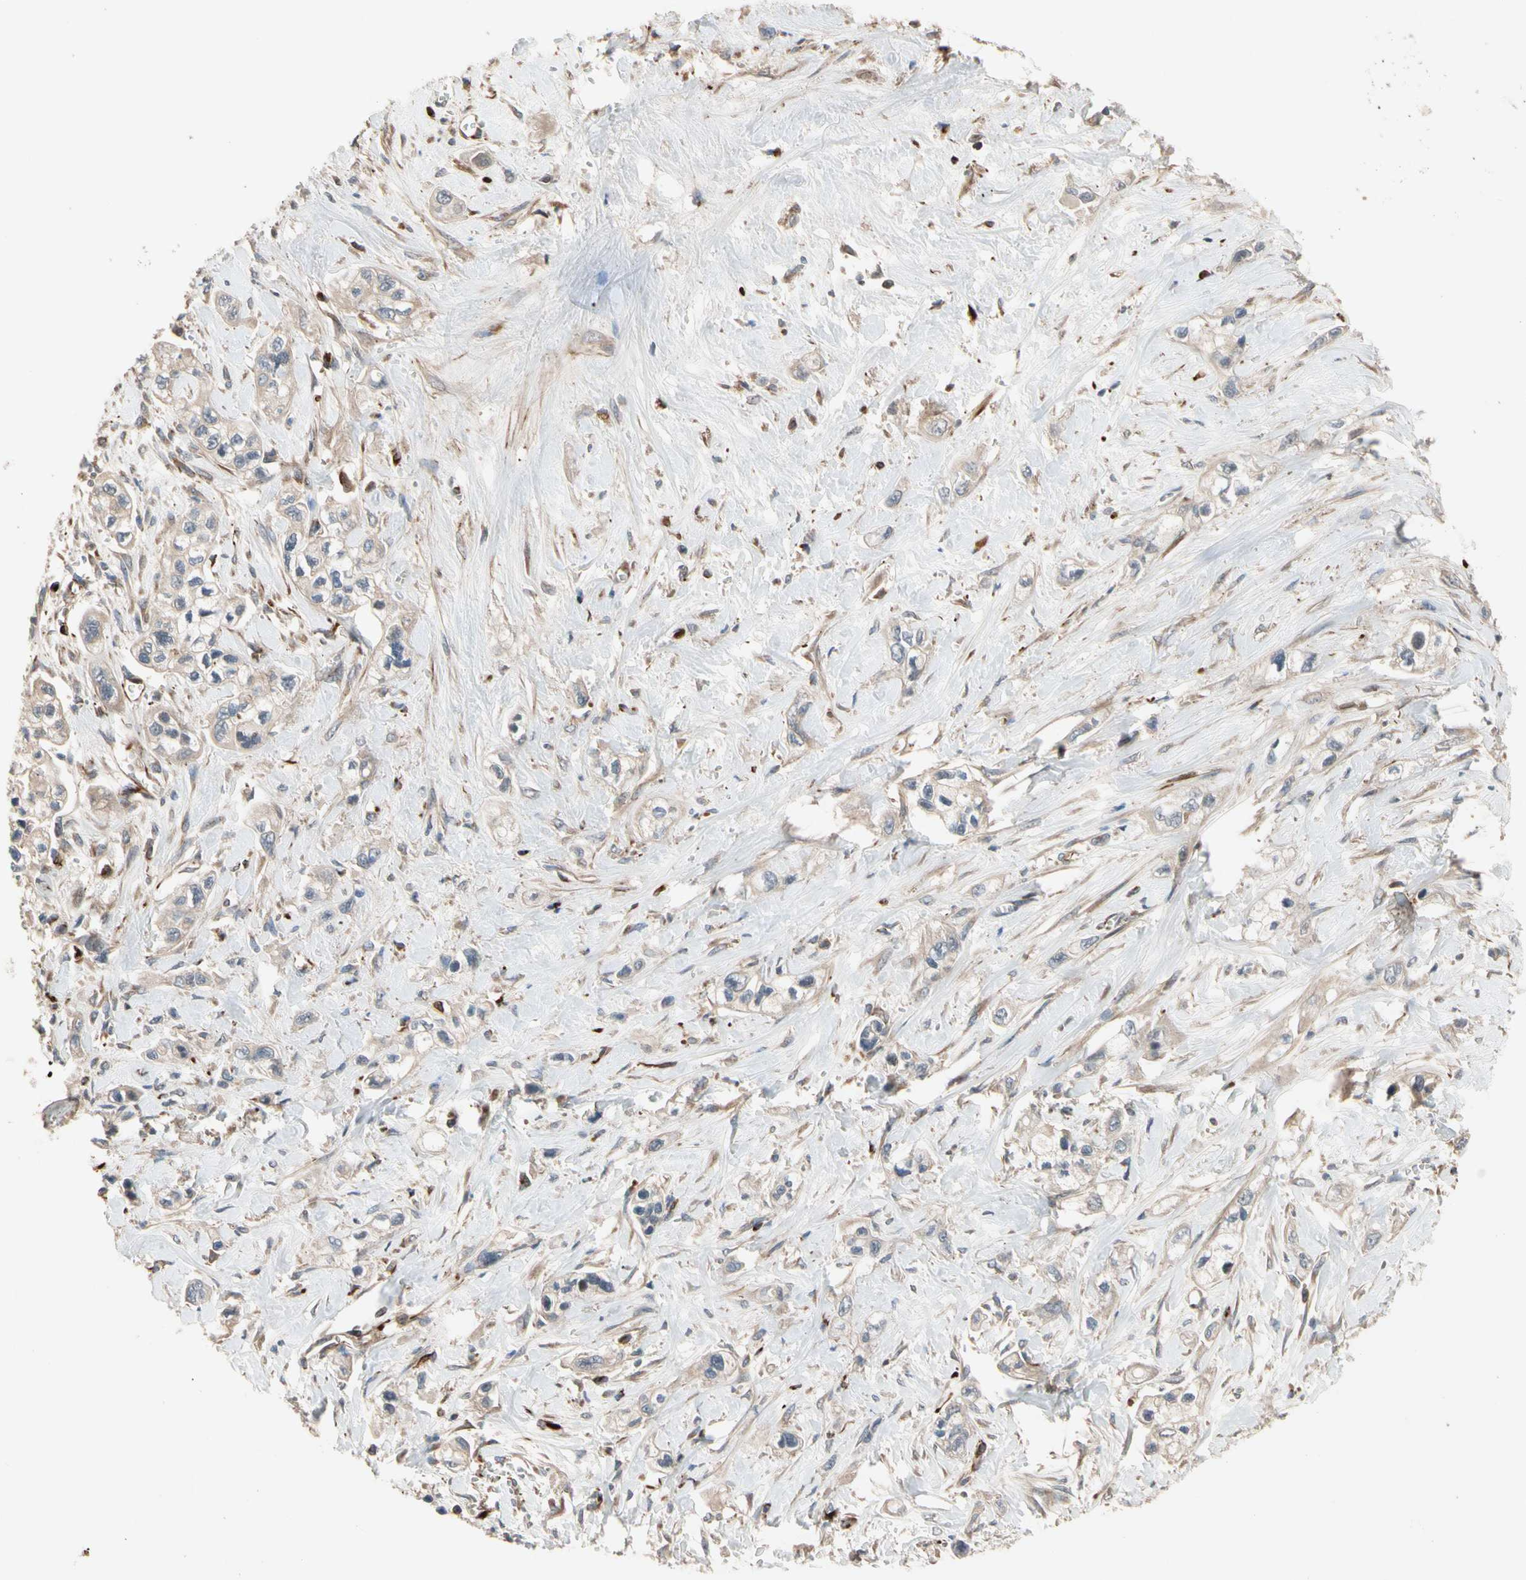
{"staining": {"intensity": "weak", "quantity": "<25%", "location": "cytoplasmic/membranous"}, "tissue": "pancreatic cancer", "cell_type": "Tumor cells", "image_type": "cancer", "snomed": [{"axis": "morphology", "description": "Adenocarcinoma, NOS"}, {"axis": "topography", "description": "Pancreas"}], "caption": "Immunohistochemistry of pancreatic adenocarcinoma exhibits no staining in tumor cells. (DAB immunohistochemistry, high magnification).", "gene": "FGD6", "patient": {"sex": "male", "age": 74}}